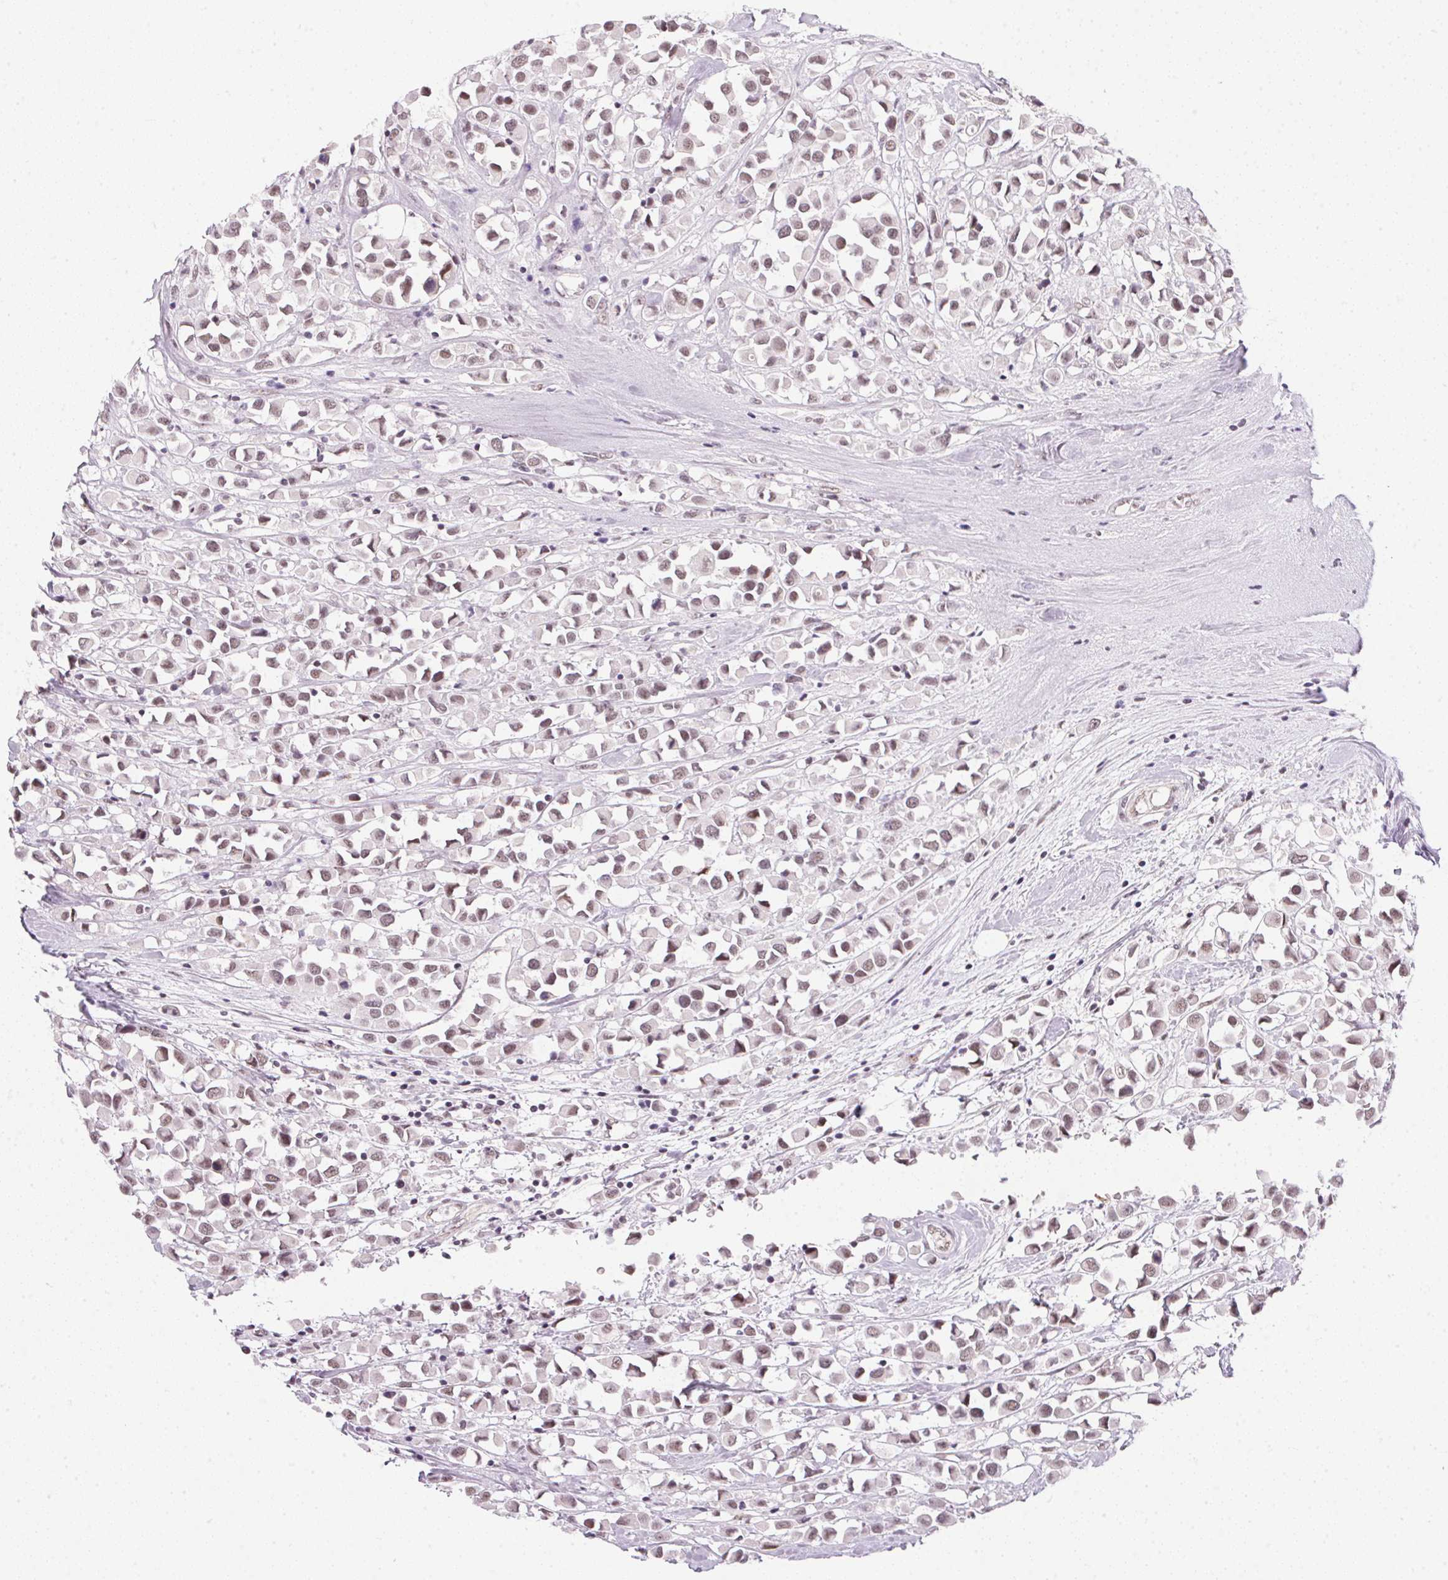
{"staining": {"intensity": "weak", "quantity": ">75%", "location": "nuclear"}, "tissue": "breast cancer", "cell_type": "Tumor cells", "image_type": "cancer", "snomed": [{"axis": "morphology", "description": "Duct carcinoma"}, {"axis": "topography", "description": "Breast"}], "caption": "Tumor cells reveal low levels of weak nuclear positivity in about >75% of cells in human infiltrating ductal carcinoma (breast). (Brightfield microscopy of DAB IHC at high magnification).", "gene": "SRSF7", "patient": {"sex": "female", "age": 61}}